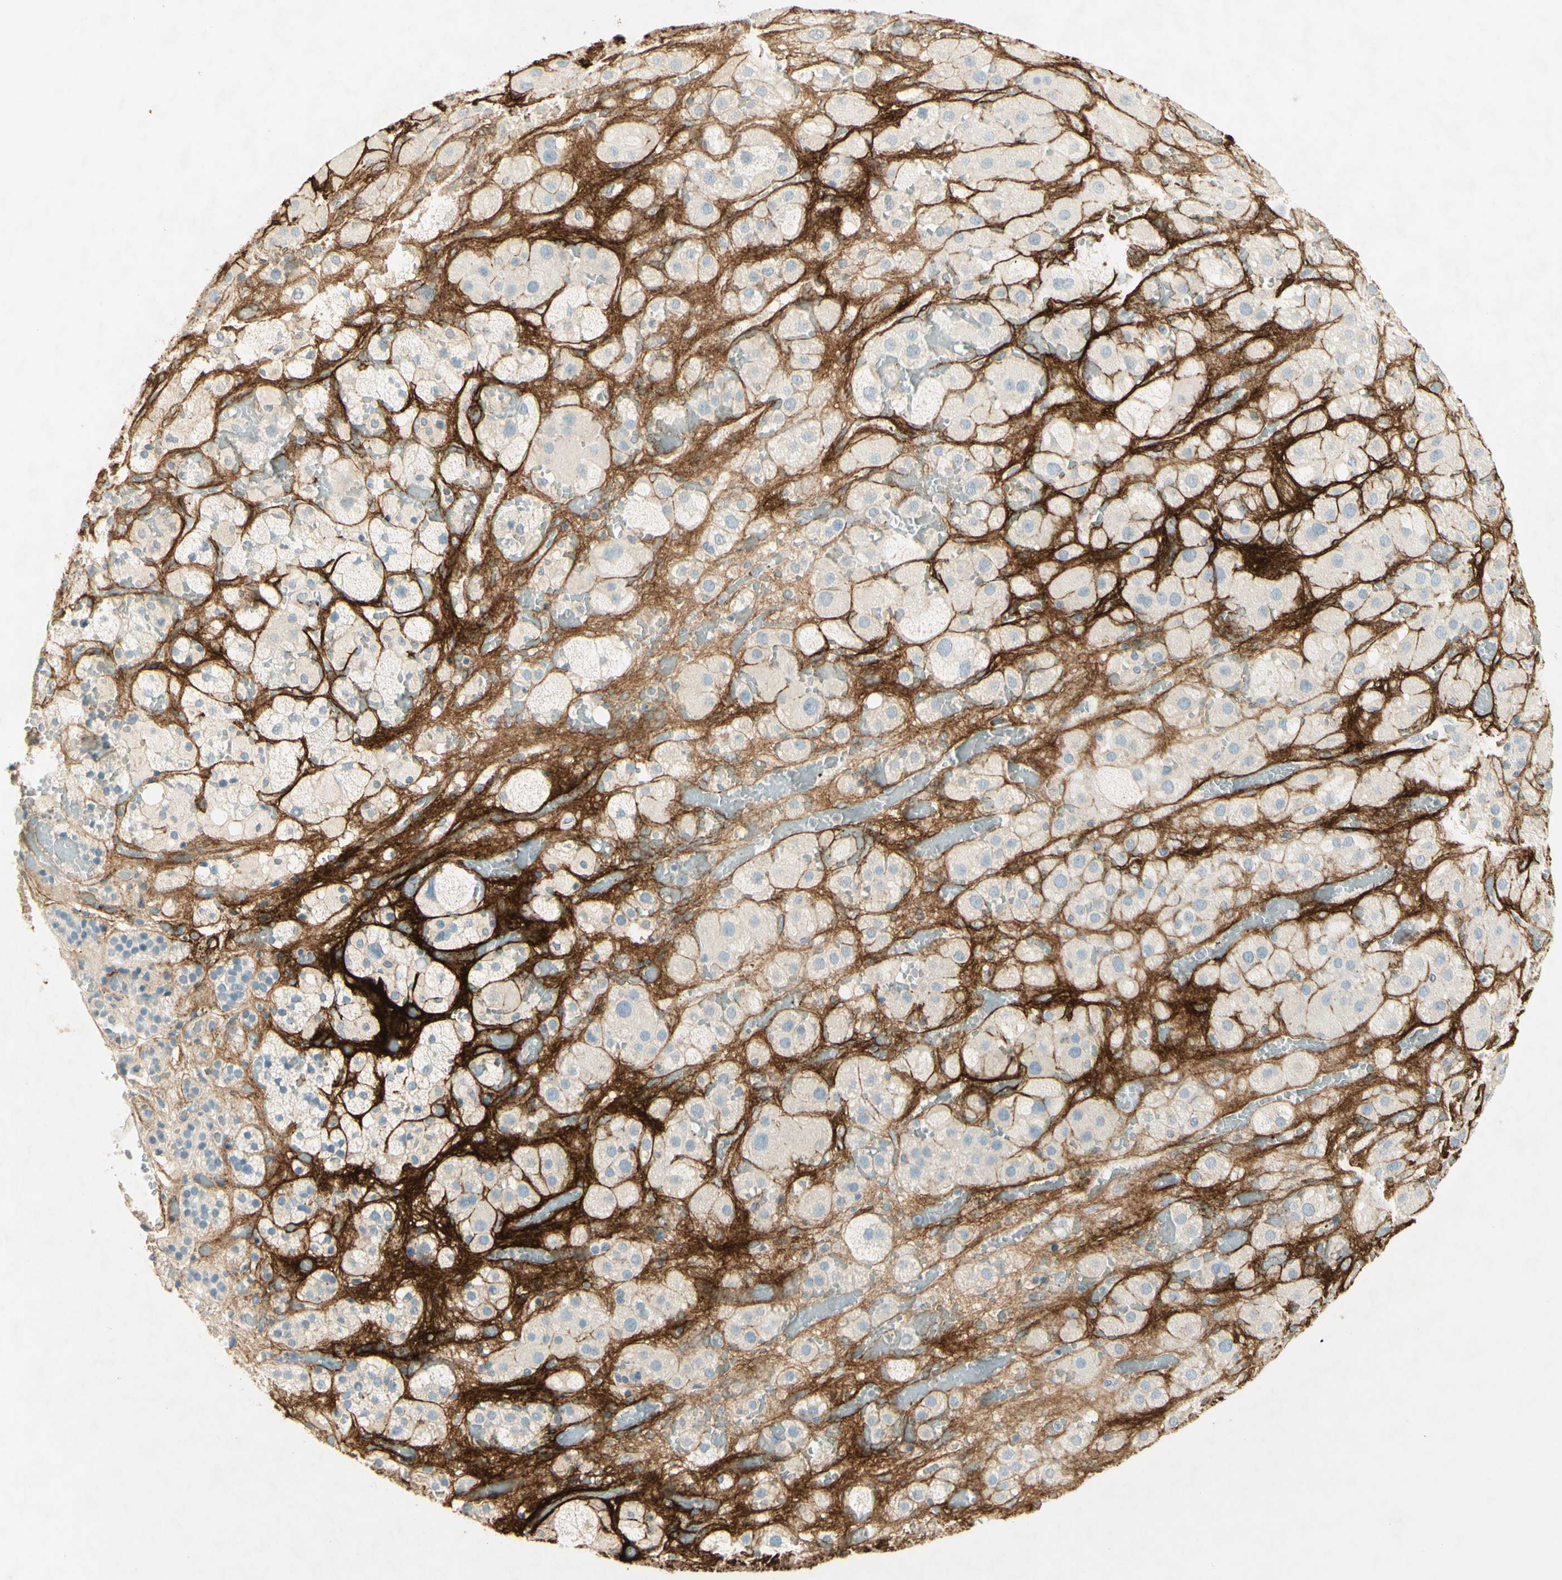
{"staining": {"intensity": "negative", "quantity": "none", "location": "none"}, "tissue": "adrenal gland", "cell_type": "Glandular cells", "image_type": "normal", "snomed": [{"axis": "morphology", "description": "Normal tissue, NOS"}, {"axis": "topography", "description": "Adrenal gland"}], "caption": "IHC micrograph of unremarkable human adrenal gland stained for a protein (brown), which demonstrates no positivity in glandular cells.", "gene": "TNN", "patient": {"sex": "female", "age": 47}}